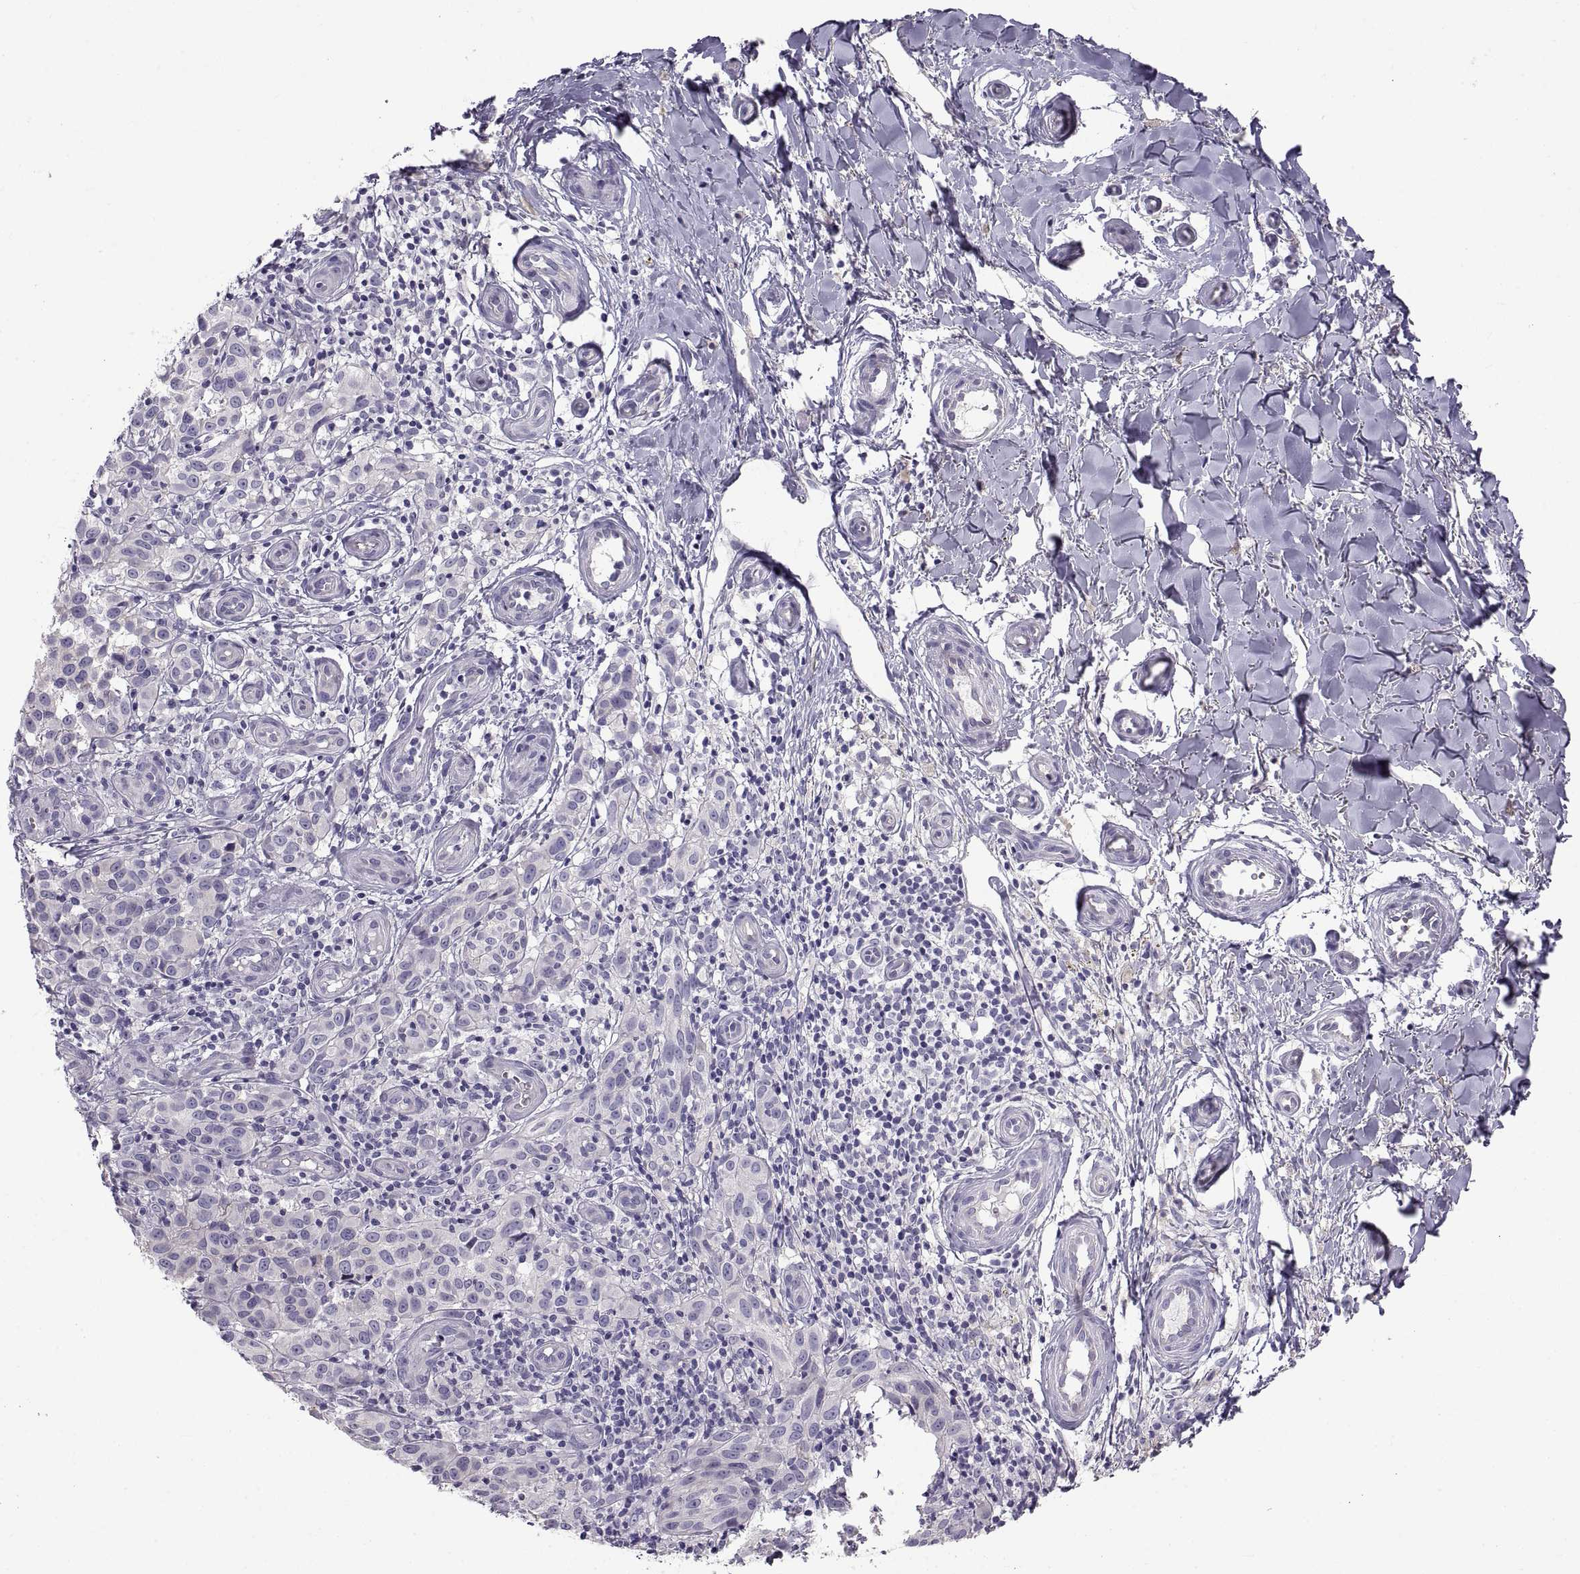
{"staining": {"intensity": "negative", "quantity": "none", "location": "none"}, "tissue": "melanoma", "cell_type": "Tumor cells", "image_type": "cancer", "snomed": [{"axis": "morphology", "description": "Malignant melanoma, NOS"}, {"axis": "topography", "description": "Skin"}], "caption": "Immunohistochemical staining of malignant melanoma shows no significant positivity in tumor cells.", "gene": "CRYBB3", "patient": {"sex": "female", "age": 53}}